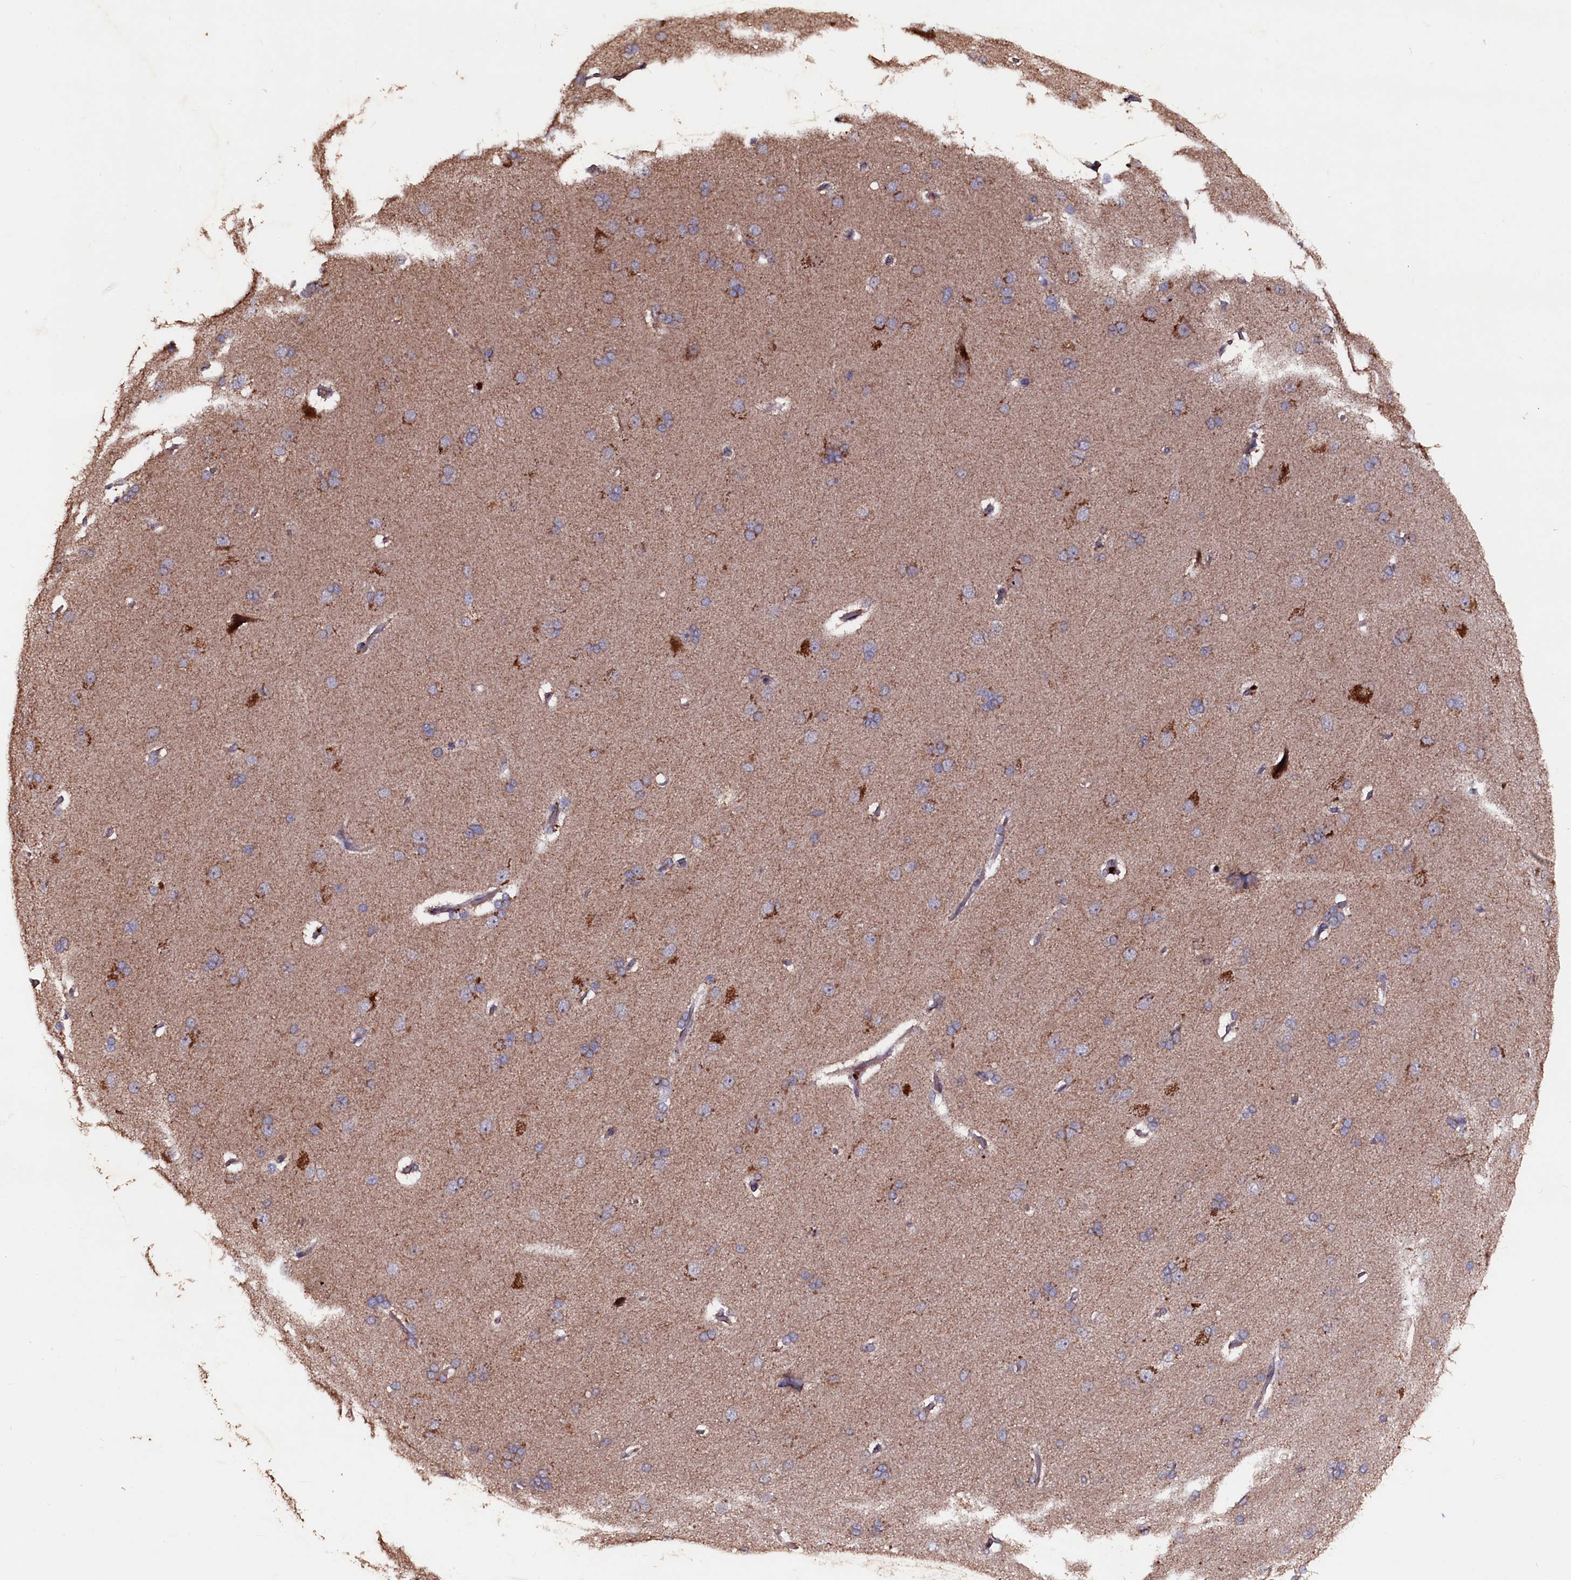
{"staining": {"intensity": "negative", "quantity": "none", "location": "none"}, "tissue": "cerebral cortex", "cell_type": "Endothelial cells", "image_type": "normal", "snomed": [{"axis": "morphology", "description": "Normal tissue, NOS"}, {"axis": "topography", "description": "Cerebral cortex"}], "caption": "Micrograph shows no significant protein positivity in endothelial cells of unremarkable cerebral cortex.", "gene": "MYO1H", "patient": {"sex": "male", "age": 62}}